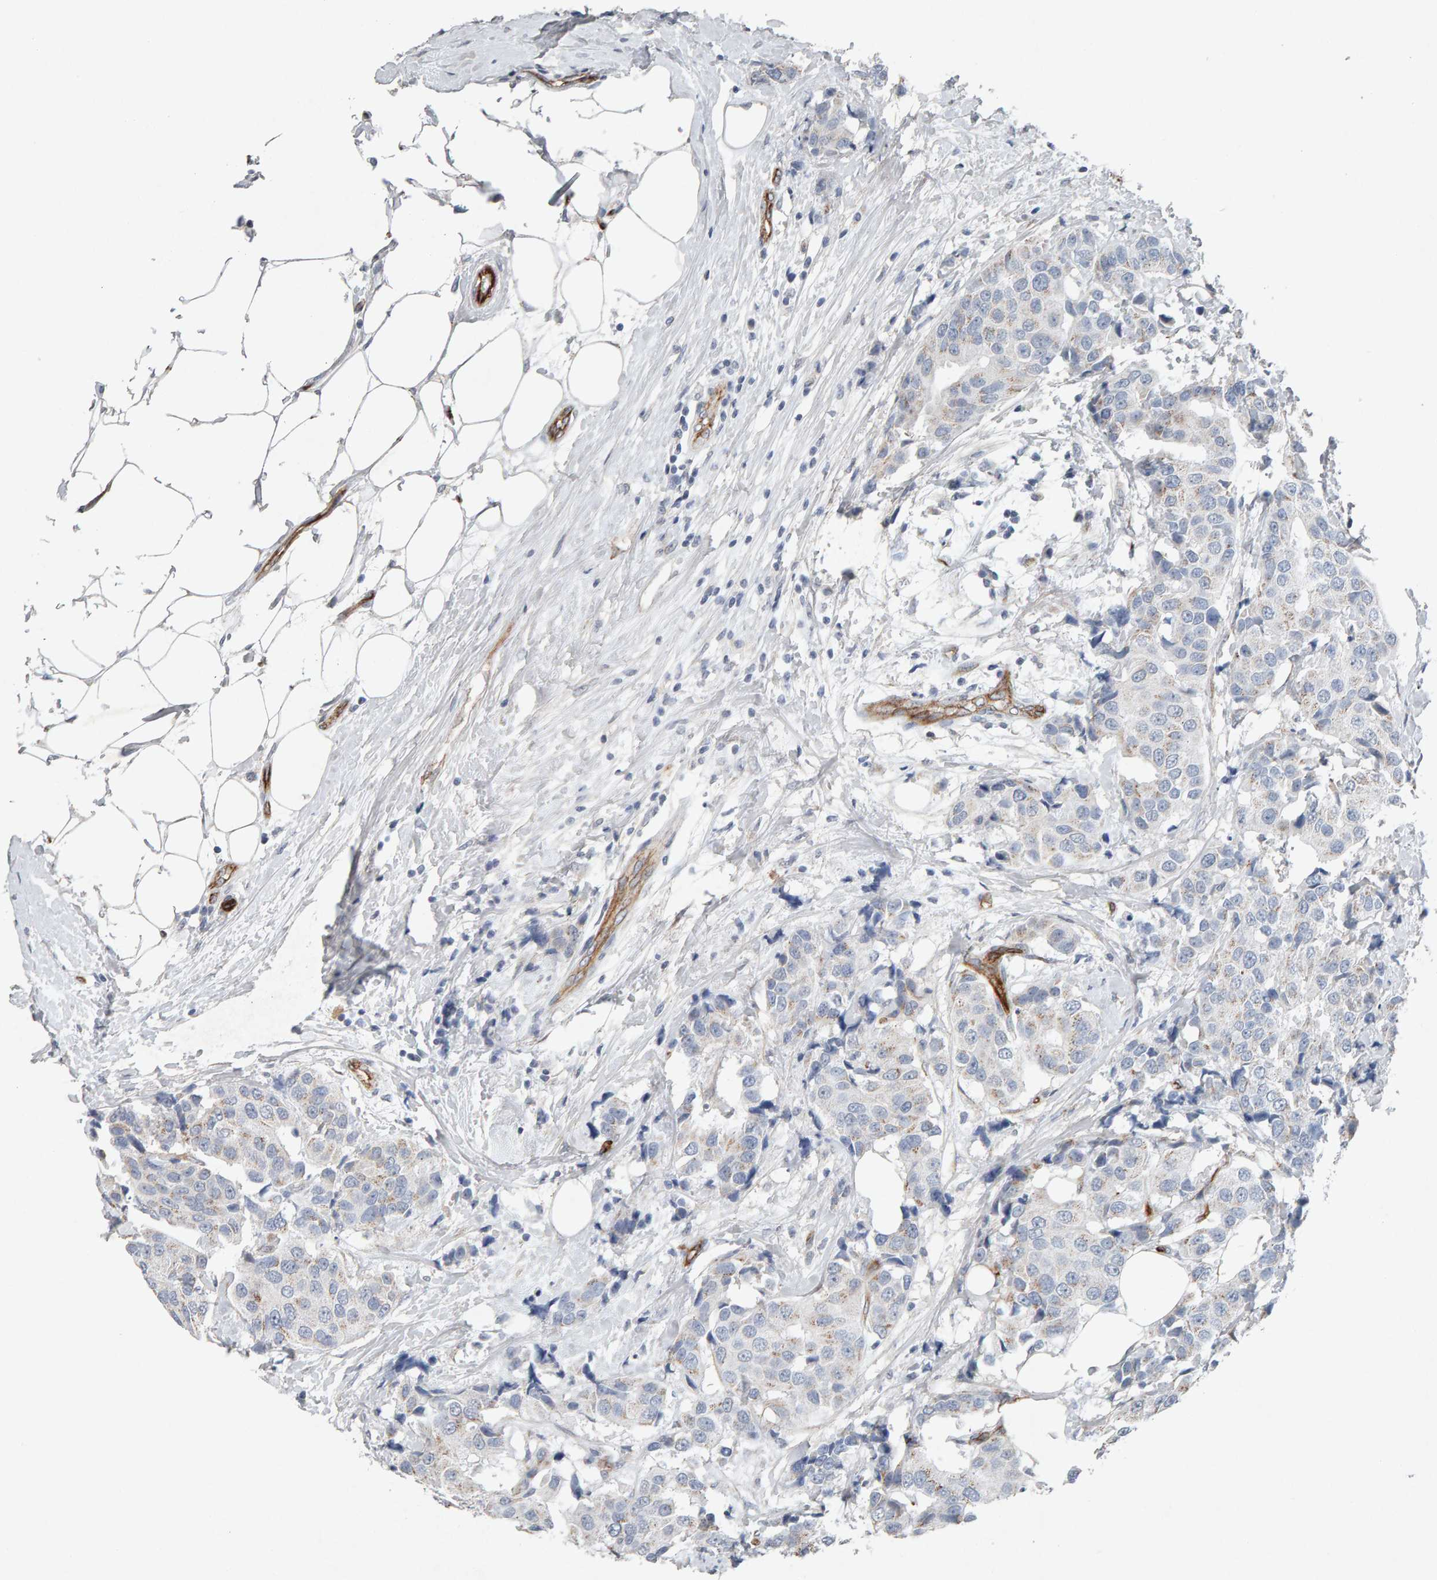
{"staining": {"intensity": "weak", "quantity": "<25%", "location": "cytoplasmic/membranous"}, "tissue": "breast cancer", "cell_type": "Tumor cells", "image_type": "cancer", "snomed": [{"axis": "morphology", "description": "Normal tissue, NOS"}, {"axis": "morphology", "description": "Duct carcinoma"}, {"axis": "topography", "description": "Breast"}], "caption": "Breast invasive ductal carcinoma stained for a protein using immunohistochemistry reveals no expression tumor cells.", "gene": "PTPRM", "patient": {"sex": "female", "age": 39}}